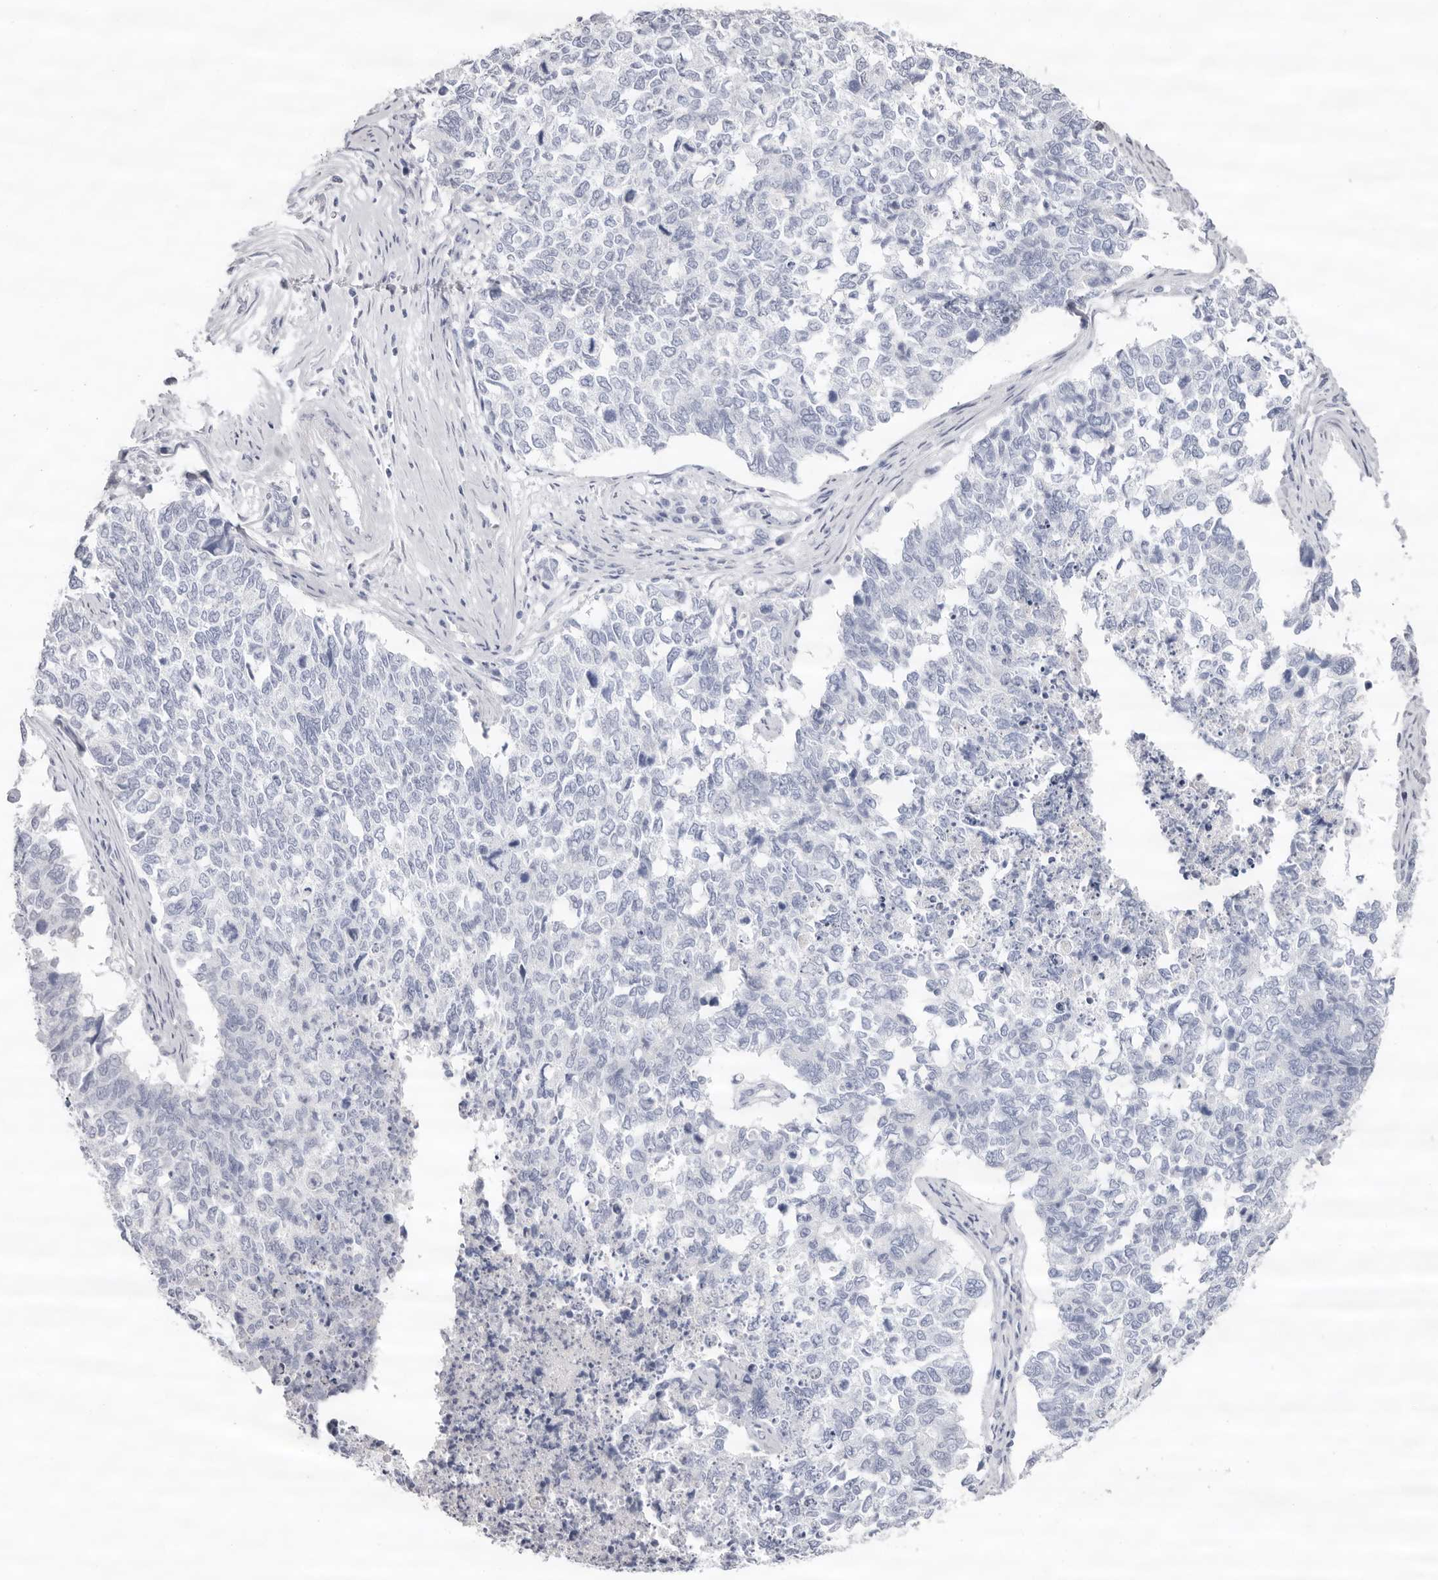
{"staining": {"intensity": "negative", "quantity": "none", "location": "none"}, "tissue": "cervical cancer", "cell_type": "Tumor cells", "image_type": "cancer", "snomed": [{"axis": "morphology", "description": "Squamous cell carcinoma, NOS"}, {"axis": "topography", "description": "Cervix"}], "caption": "Cervical cancer stained for a protein using IHC demonstrates no expression tumor cells.", "gene": "LPO", "patient": {"sex": "female", "age": 63}}